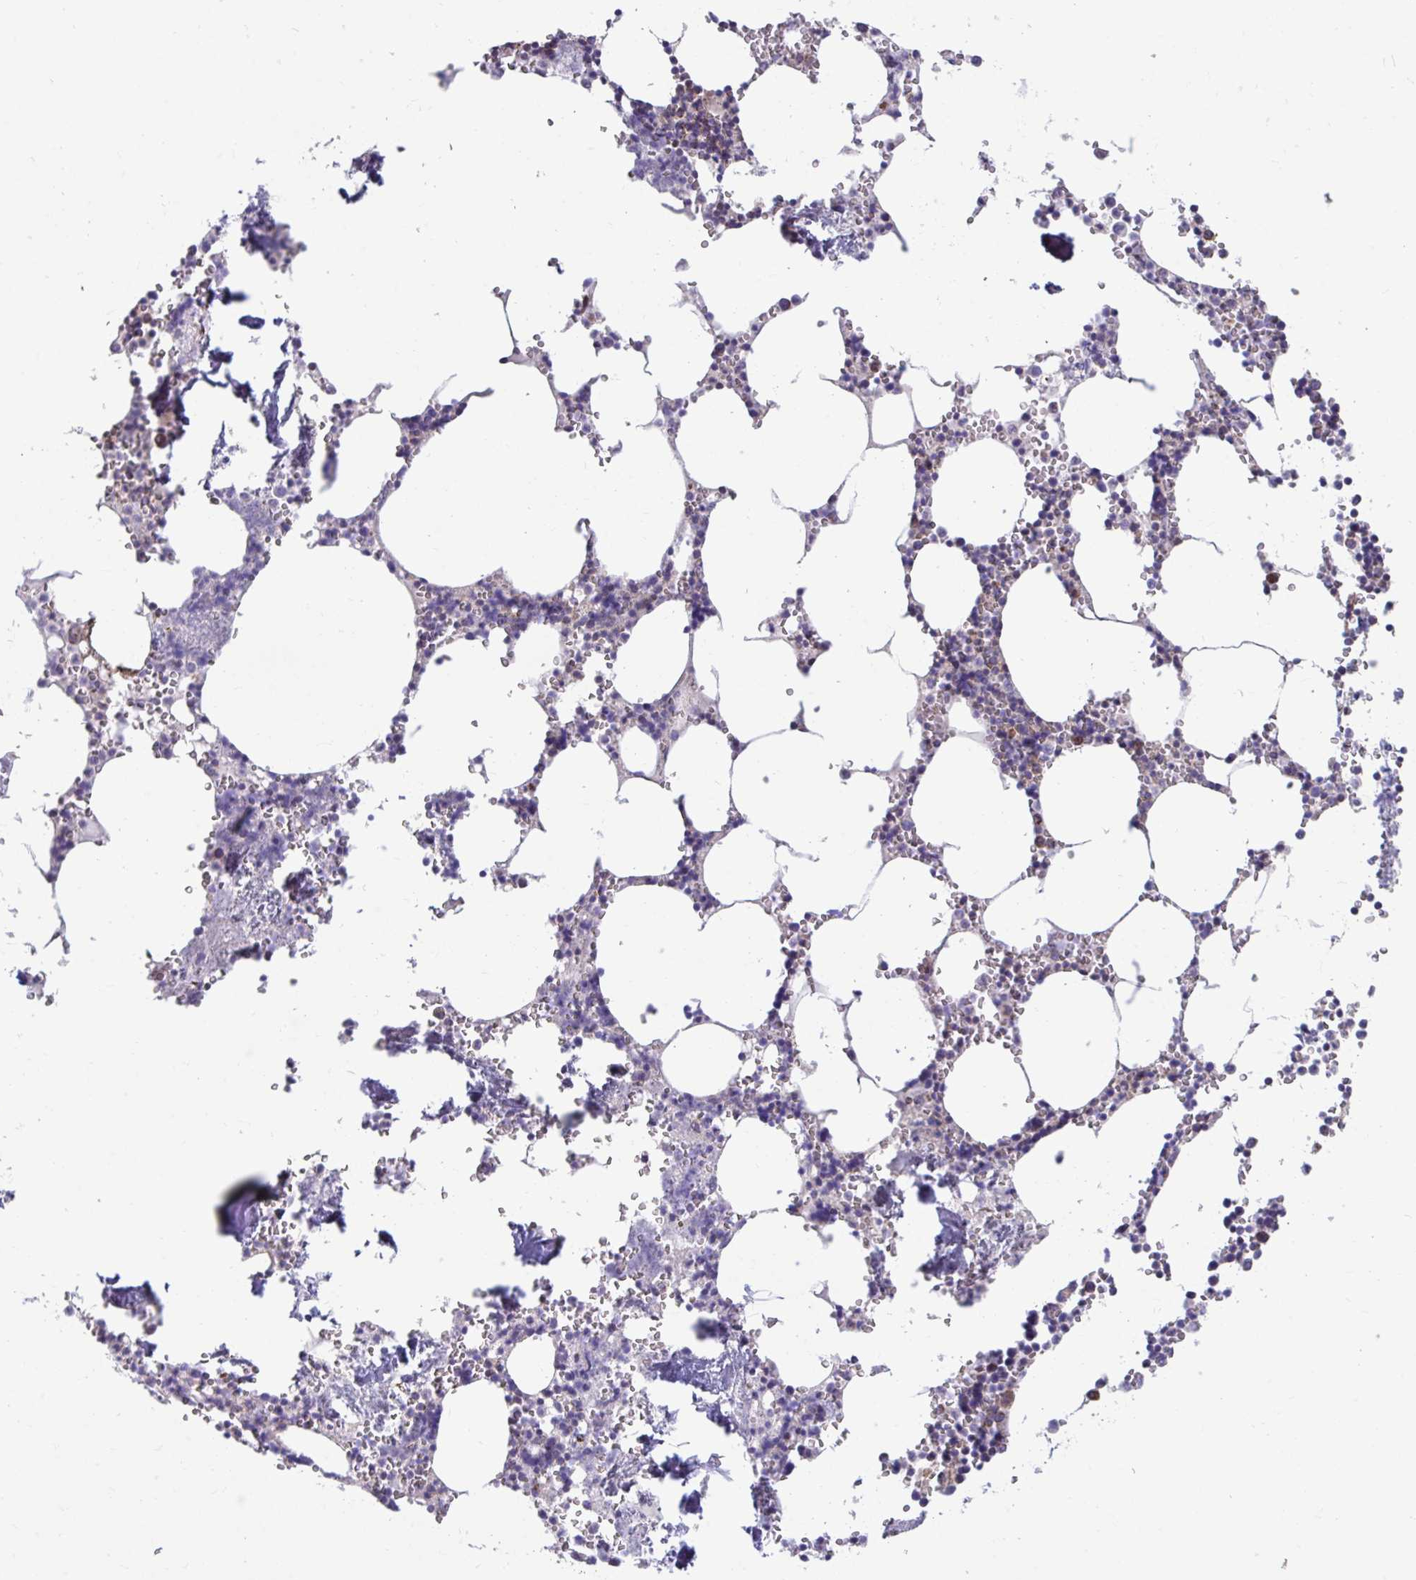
{"staining": {"intensity": "moderate", "quantity": "<25%", "location": "cytoplasmic/membranous"}, "tissue": "bone marrow", "cell_type": "Hematopoietic cells", "image_type": "normal", "snomed": [{"axis": "morphology", "description": "Normal tissue, NOS"}, {"axis": "topography", "description": "Bone marrow"}], "caption": "Immunohistochemistry histopathology image of benign bone marrow: human bone marrow stained using immunohistochemistry exhibits low levels of moderate protein expression localized specifically in the cytoplasmic/membranous of hematopoietic cells, appearing as a cytoplasmic/membranous brown color.", "gene": "LINGO4", "patient": {"sex": "male", "age": 54}}